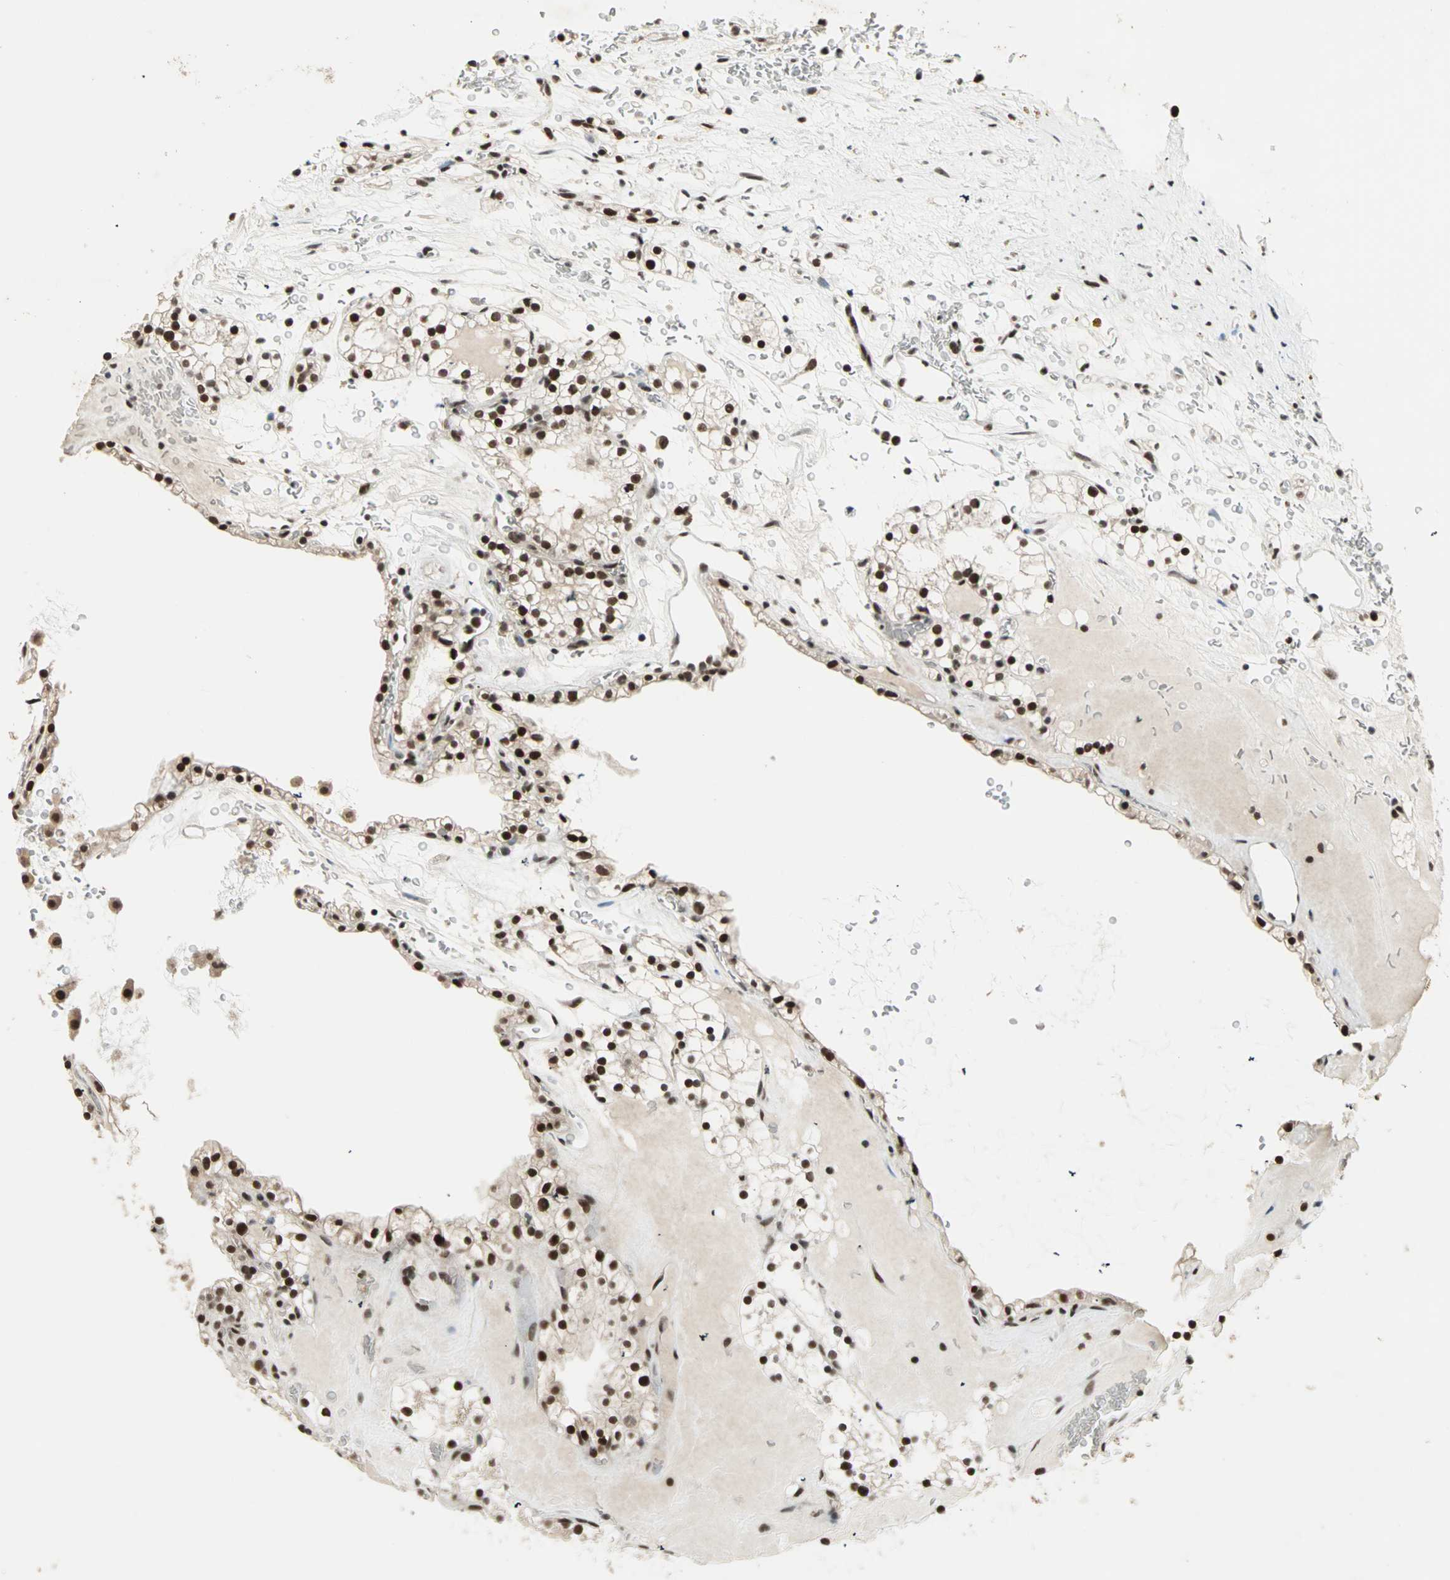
{"staining": {"intensity": "strong", "quantity": ">75%", "location": "nuclear"}, "tissue": "renal cancer", "cell_type": "Tumor cells", "image_type": "cancer", "snomed": [{"axis": "morphology", "description": "Adenocarcinoma, NOS"}, {"axis": "topography", "description": "Kidney"}], "caption": "Immunohistochemical staining of renal adenocarcinoma exhibits high levels of strong nuclear expression in approximately >75% of tumor cells.", "gene": "MDC1", "patient": {"sex": "female", "age": 41}}